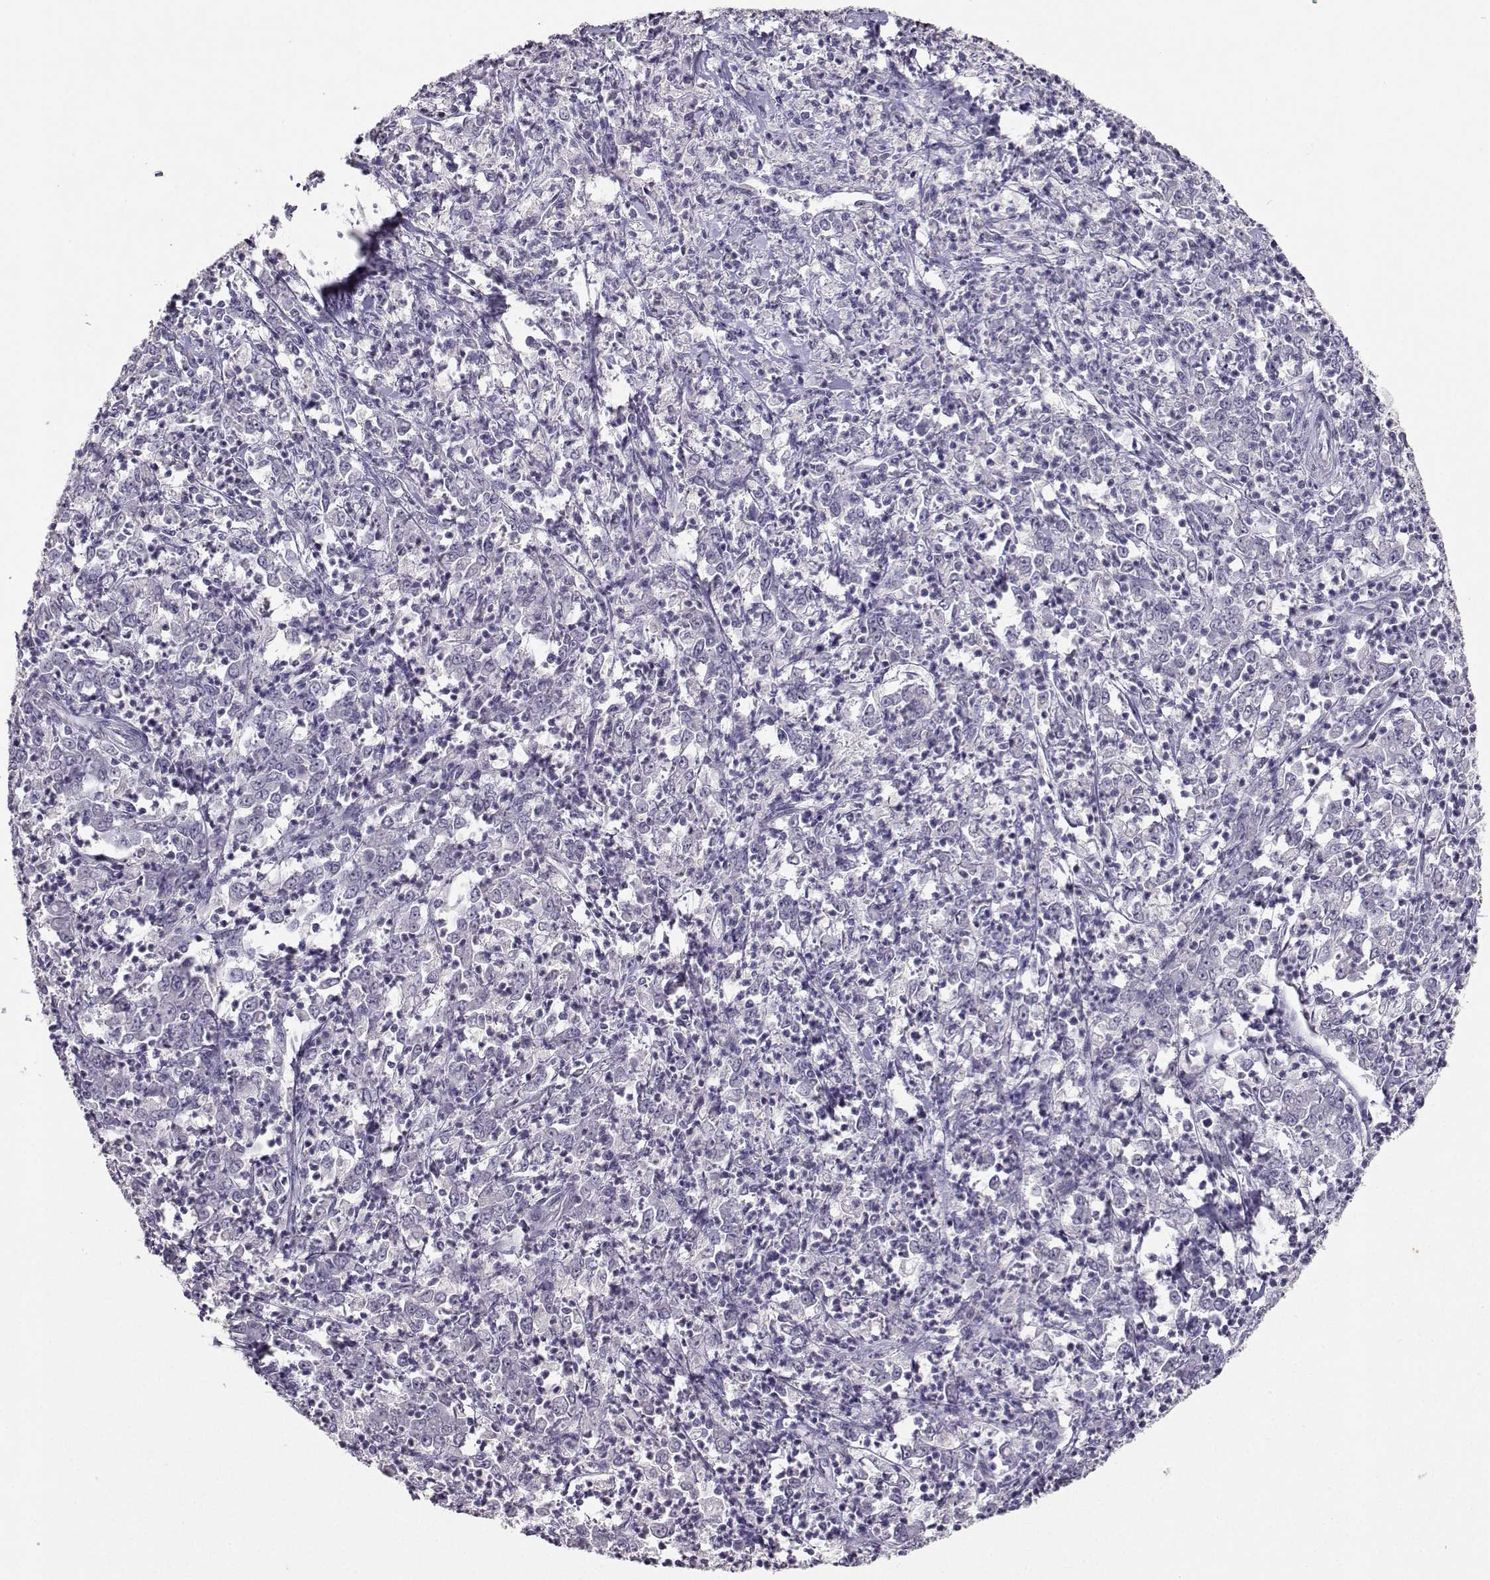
{"staining": {"intensity": "negative", "quantity": "none", "location": "none"}, "tissue": "stomach cancer", "cell_type": "Tumor cells", "image_type": "cancer", "snomed": [{"axis": "morphology", "description": "Adenocarcinoma, NOS"}, {"axis": "topography", "description": "Stomach, lower"}], "caption": "The histopathology image shows no significant staining in tumor cells of stomach cancer.", "gene": "CARTPT", "patient": {"sex": "female", "age": 71}}